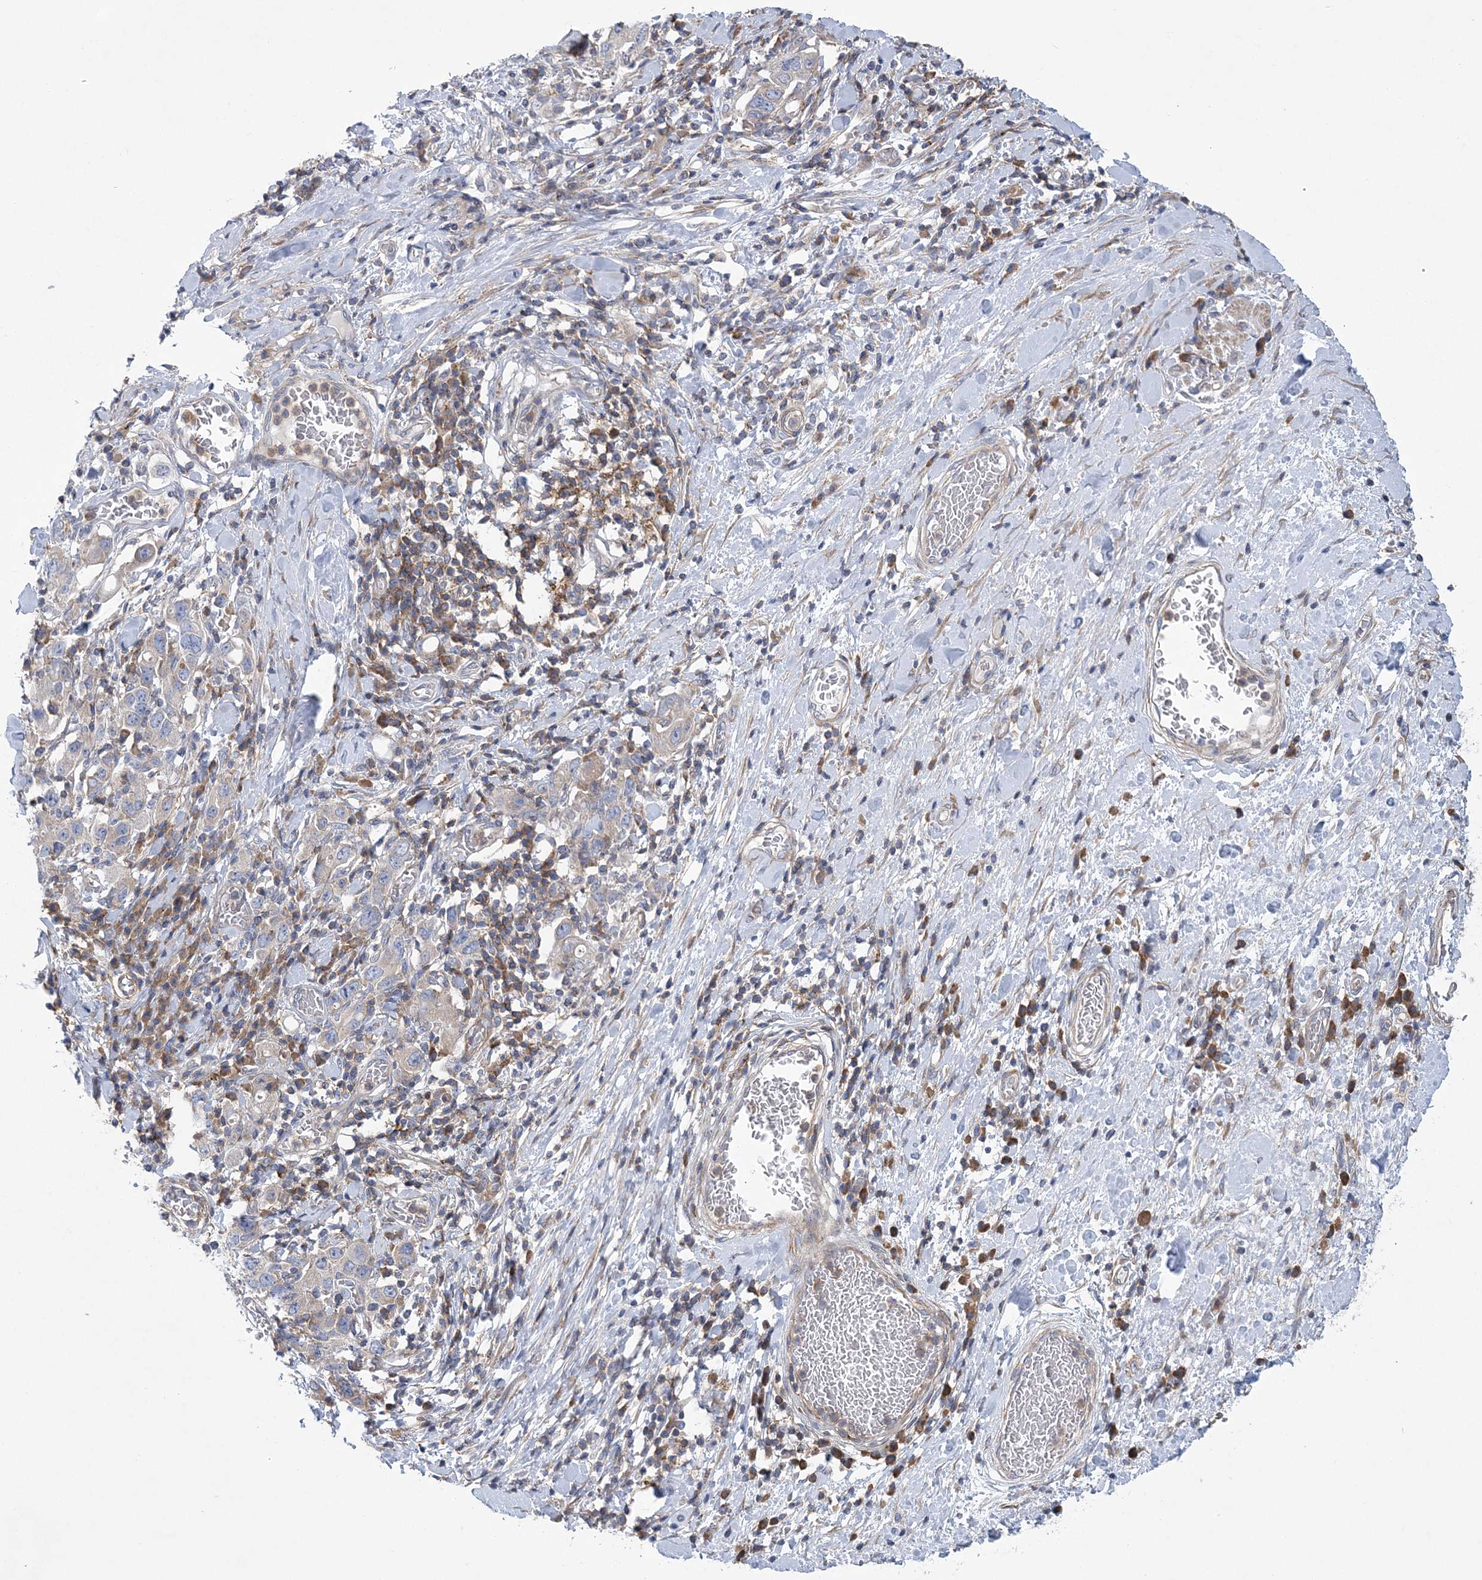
{"staining": {"intensity": "negative", "quantity": "none", "location": "none"}, "tissue": "stomach cancer", "cell_type": "Tumor cells", "image_type": "cancer", "snomed": [{"axis": "morphology", "description": "Adenocarcinoma, NOS"}, {"axis": "topography", "description": "Stomach, upper"}], "caption": "Immunohistochemistry (IHC) micrograph of neoplastic tissue: stomach cancer stained with DAB shows no significant protein positivity in tumor cells. (DAB (3,3'-diaminobenzidine) IHC with hematoxylin counter stain).", "gene": "ARSJ", "patient": {"sex": "male", "age": 62}}